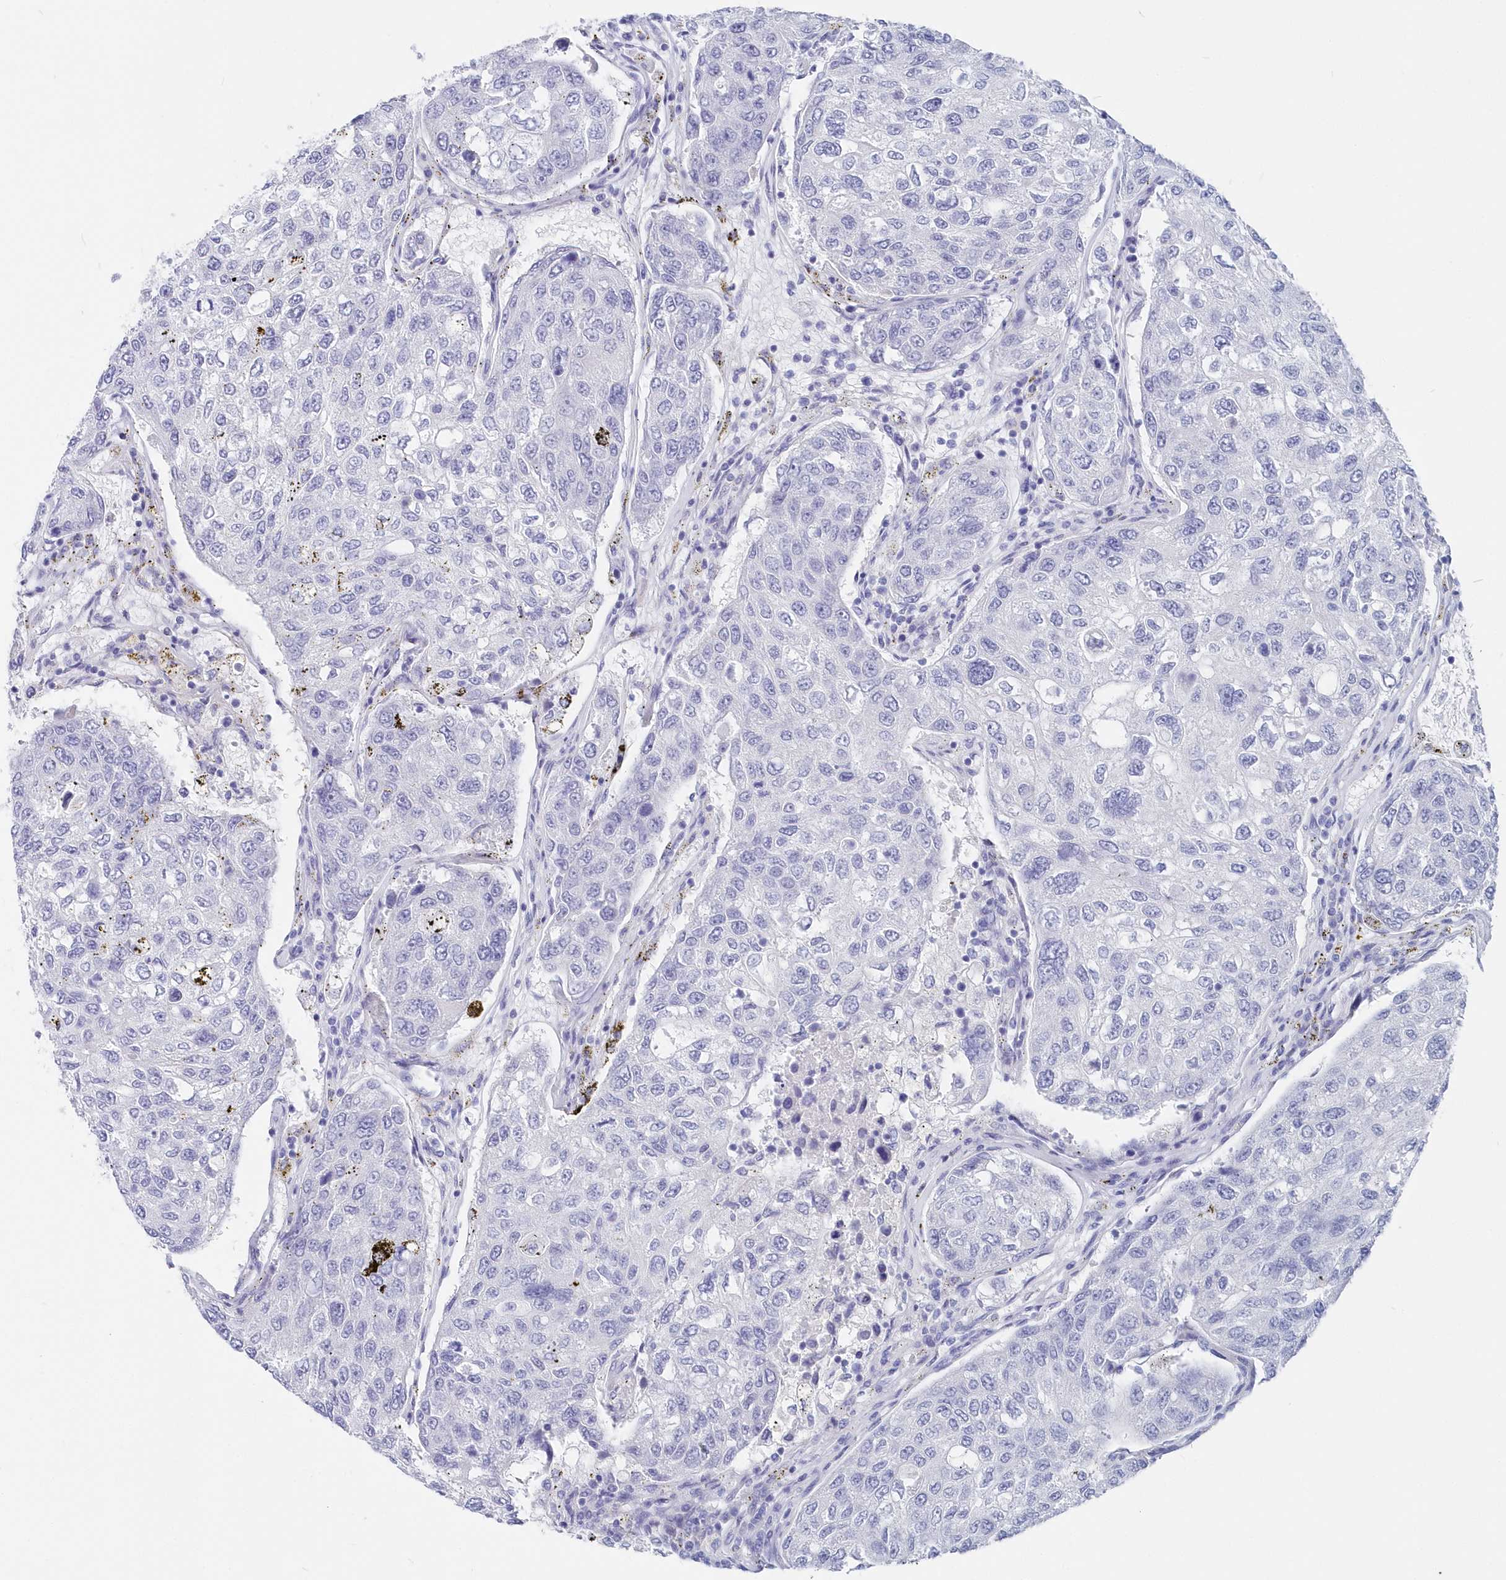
{"staining": {"intensity": "negative", "quantity": "none", "location": "none"}, "tissue": "urothelial cancer", "cell_type": "Tumor cells", "image_type": "cancer", "snomed": [{"axis": "morphology", "description": "Urothelial carcinoma, High grade"}, {"axis": "topography", "description": "Lymph node"}, {"axis": "topography", "description": "Urinary bladder"}], "caption": "Tumor cells are negative for protein expression in human urothelial cancer.", "gene": "CSNK1G2", "patient": {"sex": "male", "age": 51}}